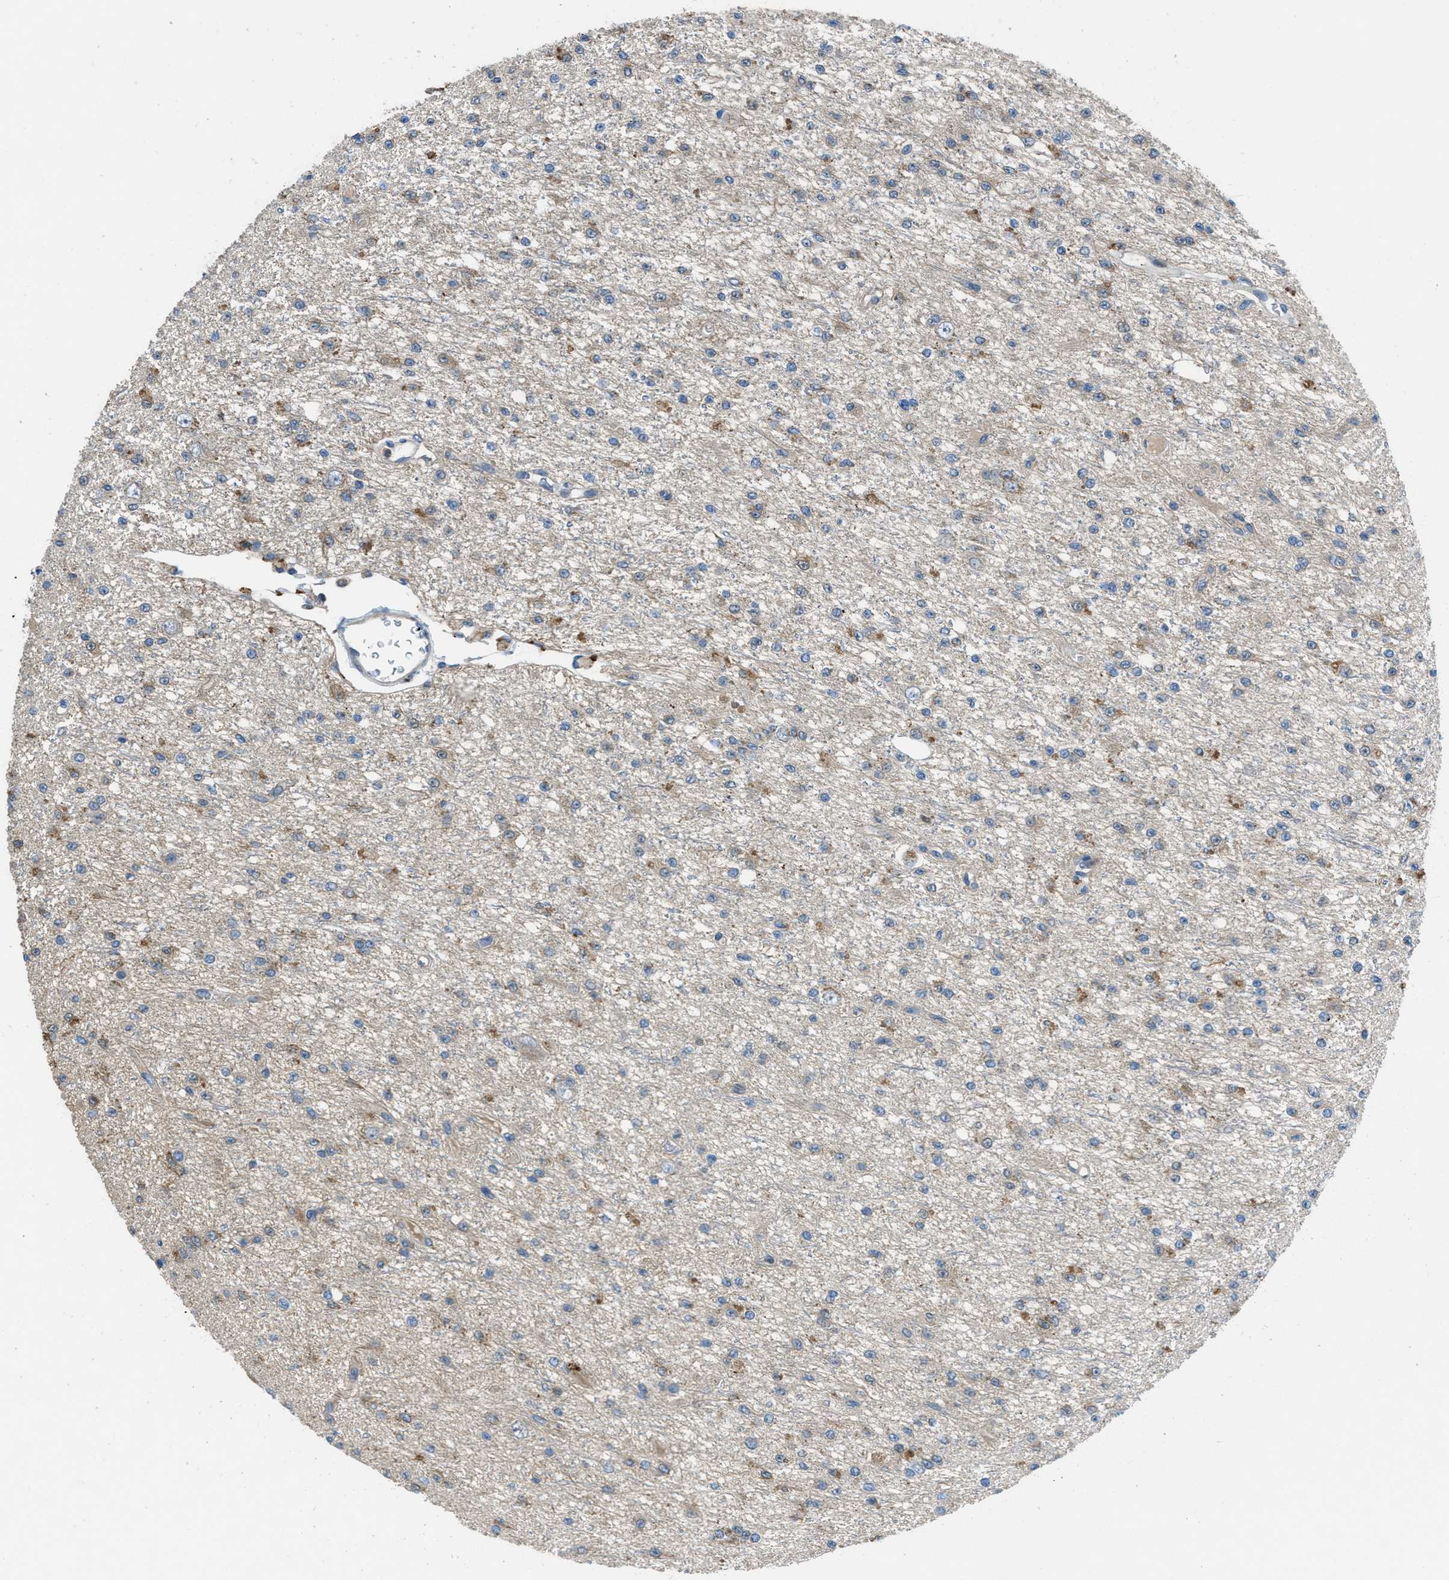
{"staining": {"intensity": "moderate", "quantity": "<25%", "location": "cytoplasmic/membranous"}, "tissue": "glioma", "cell_type": "Tumor cells", "image_type": "cancer", "snomed": [{"axis": "morphology", "description": "Glioma, malignant, Low grade"}, {"axis": "topography", "description": "Brain"}], "caption": "Immunohistochemical staining of human malignant glioma (low-grade) exhibits low levels of moderate cytoplasmic/membranous protein expression in about <25% of tumor cells. The staining was performed using DAB, with brown indicating positive protein expression. Nuclei are stained blue with hematoxylin.", "gene": "MAP3K20", "patient": {"sex": "male", "age": 38}}